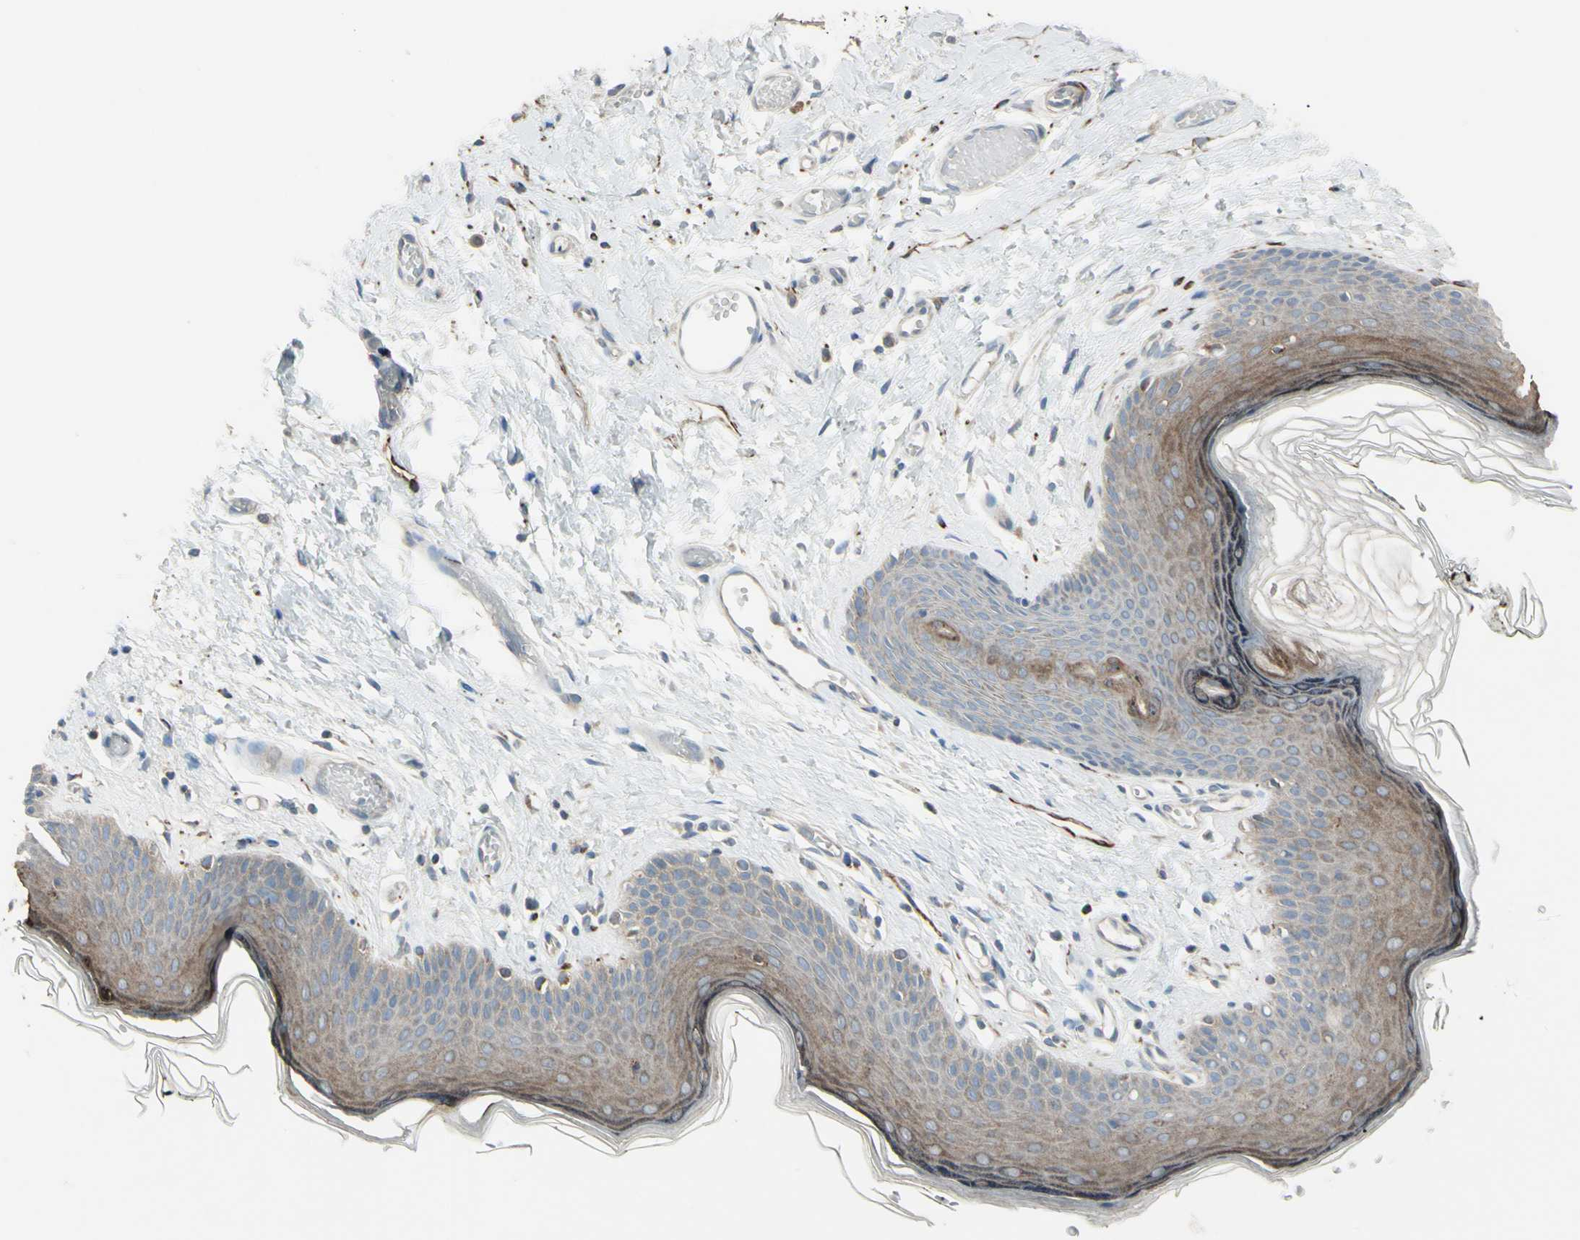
{"staining": {"intensity": "weak", "quantity": "25%-75%", "location": "cytoplasmic/membranous"}, "tissue": "skin", "cell_type": "Epidermal cells", "image_type": "normal", "snomed": [{"axis": "morphology", "description": "Normal tissue, NOS"}, {"axis": "morphology", "description": "Inflammation, NOS"}, {"axis": "topography", "description": "Vulva"}], "caption": "Protein expression analysis of unremarkable skin demonstrates weak cytoplasmic/membranous positivity in about 25%-75% of epidermal cells. Nuclei are stained in blue.", "gene": "FAM171B", "patient": {"sex": "female", "age": 84}}